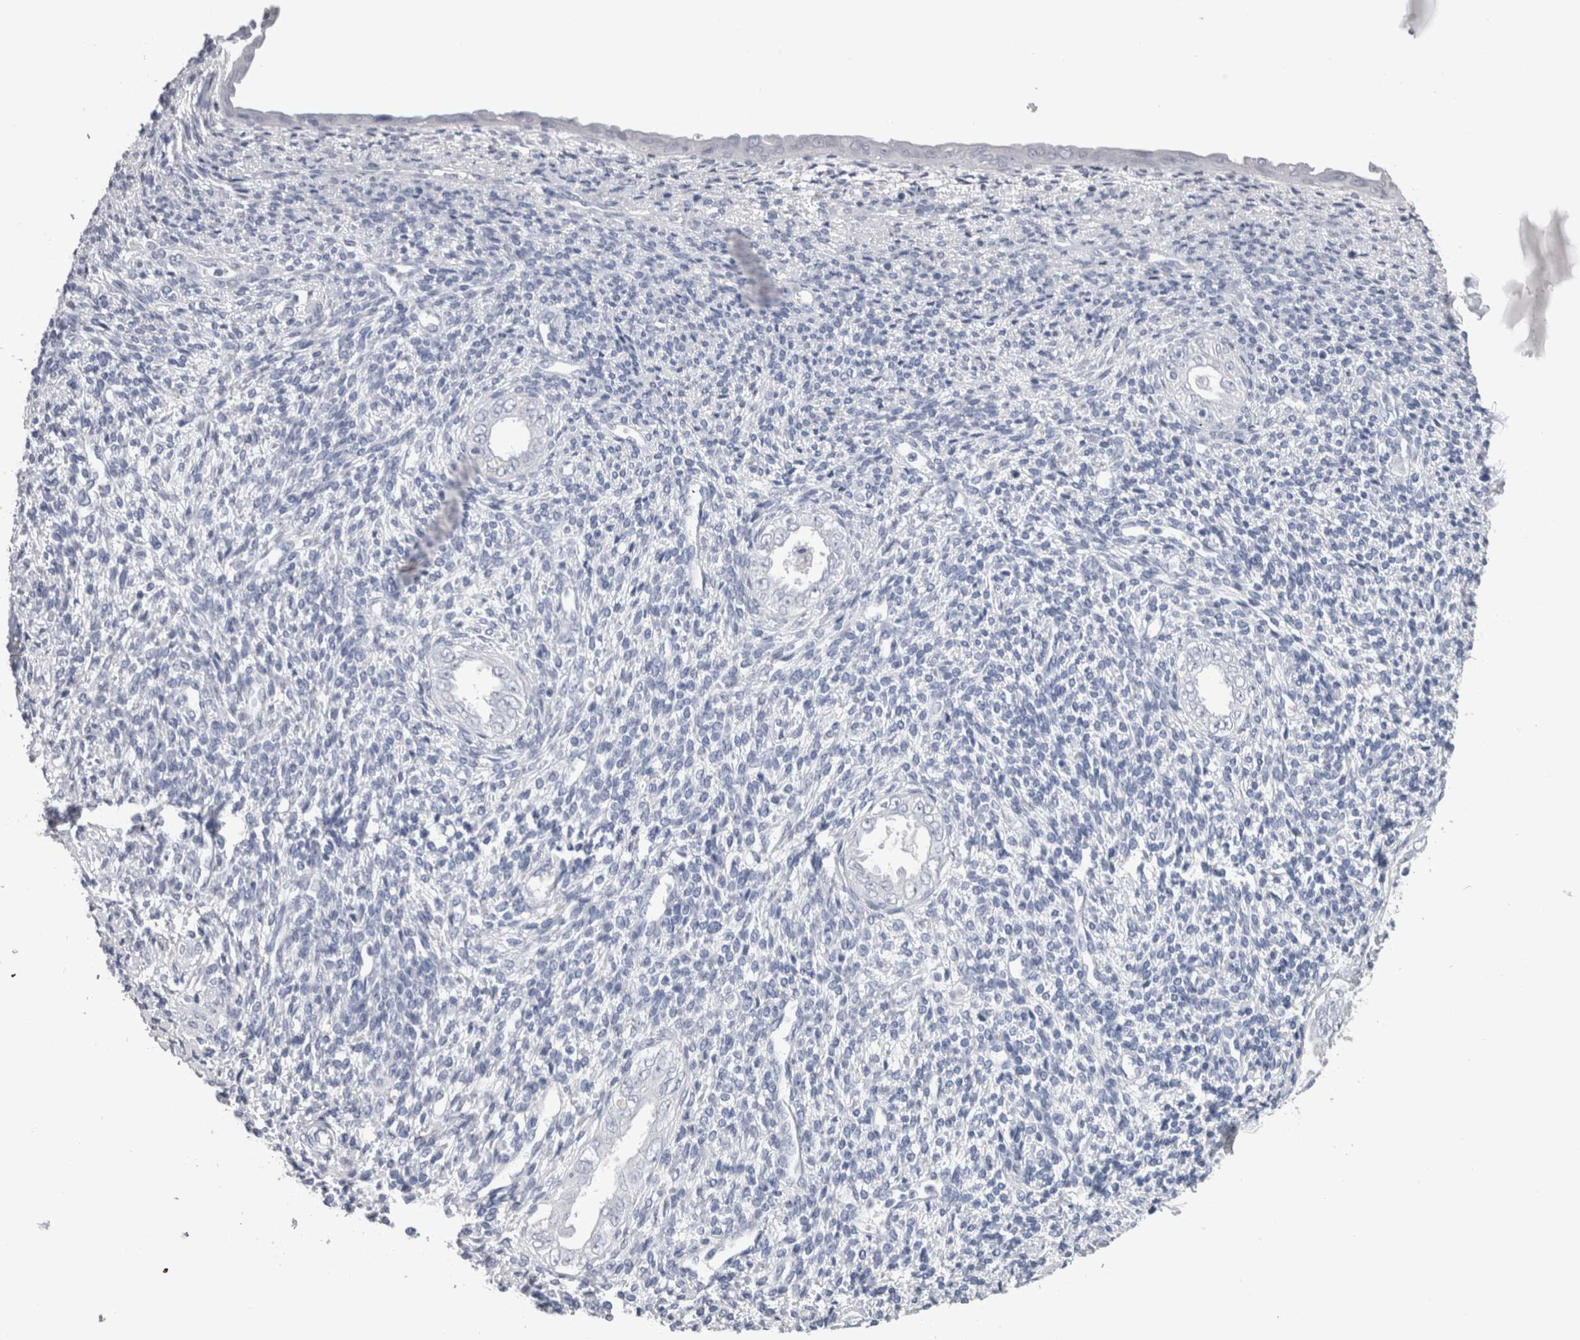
{"staining": {"intensity": "negative", "quantity": "none", "location": "none"}, "tissue": "endometrium", "cell_type": "Cells in endometrial stroma", "image_type": "normal", "snomed": [{"axis": "morphology", "description": "Normal tissue, NOS"}, {"axis": "topography", "description": "Endometrium"}], "caption": "The immunohistochemistry photomicrograph has no significant staining in cells in endometrial stroma of endometrium.", "gene": "CA8", "patient": {"sex": "female", "age": 66}}